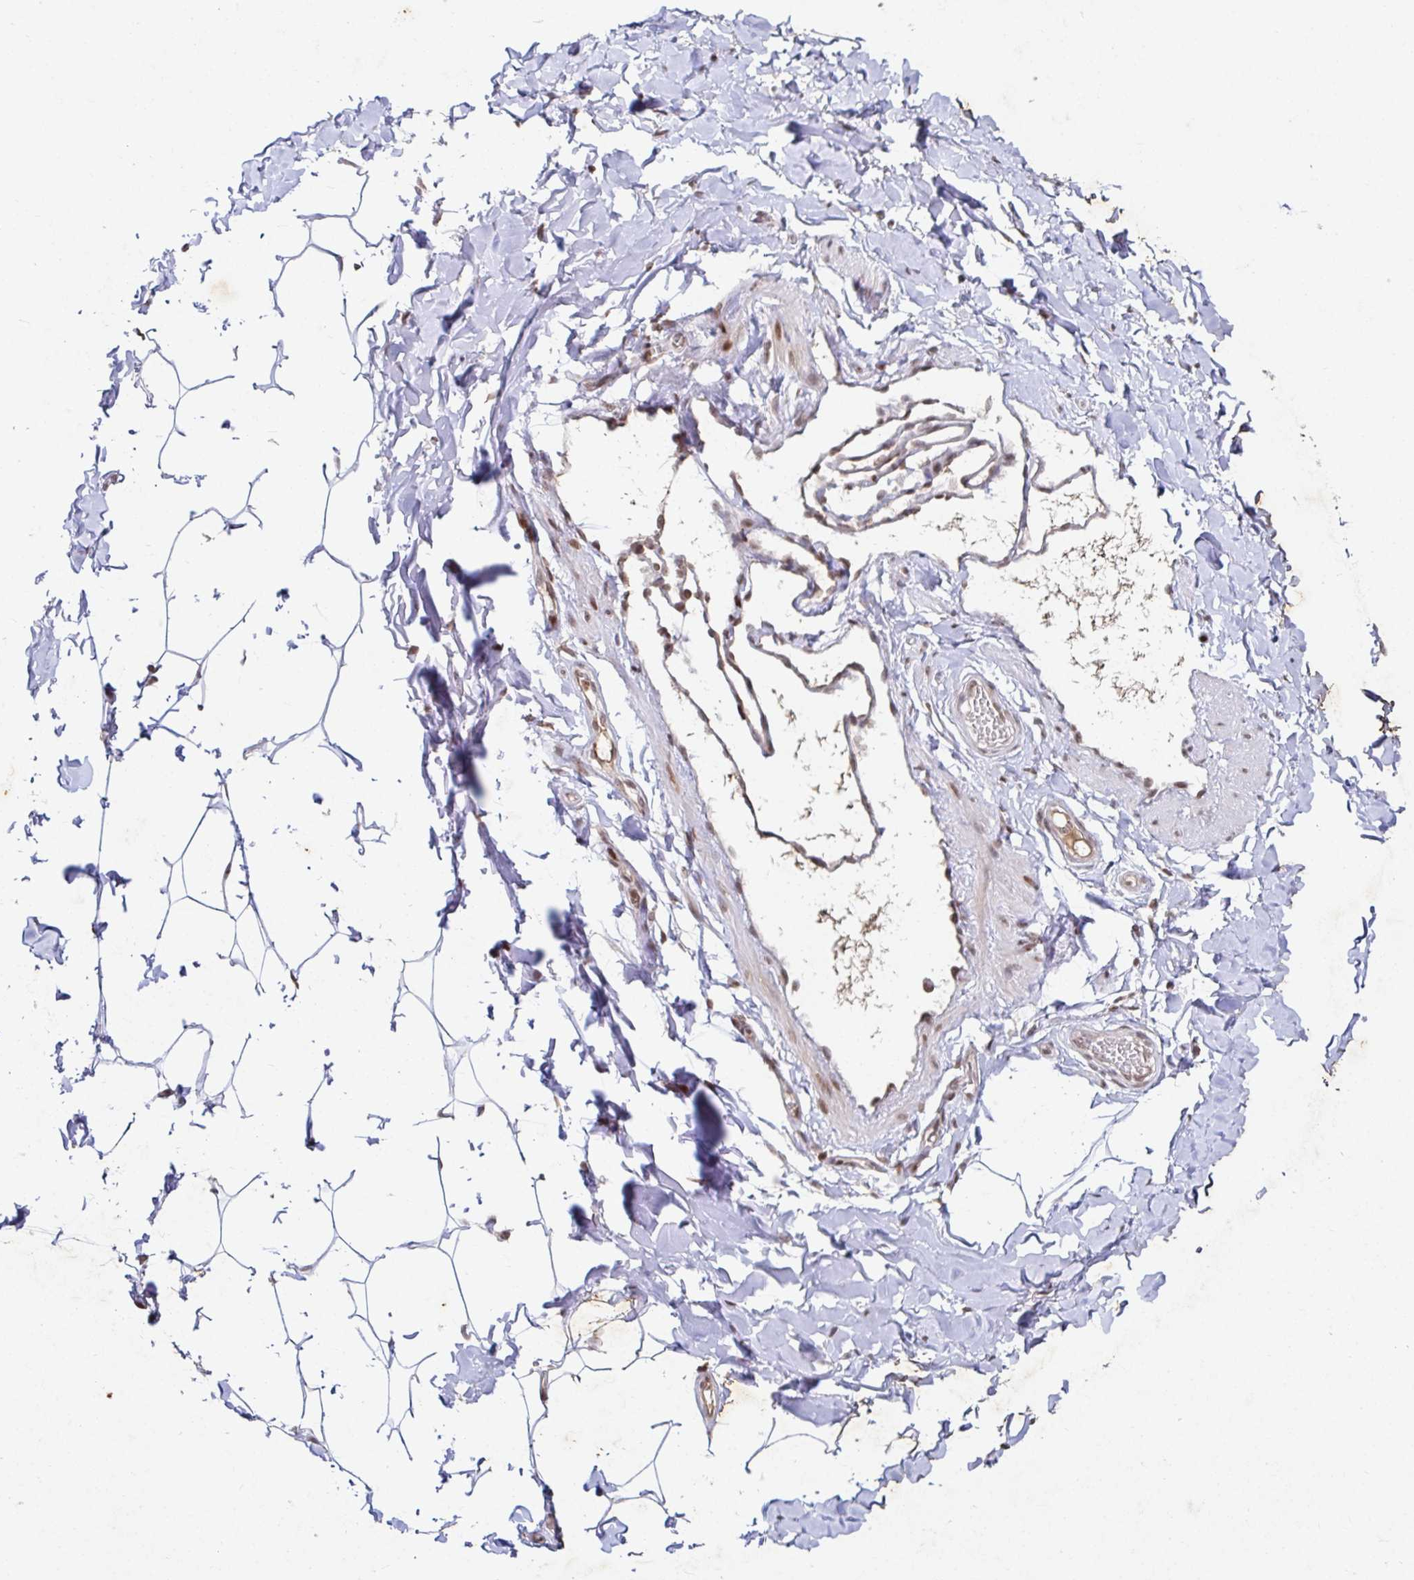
{"staining": {"intensity": "negative", "quantity": "none", "location": "none"}, "tissue": "adipose tissue", "cell_type": "Adipocytes", "image_type": "normal", "snomed": [{"axis": "morphology", "description": "Normal tissue, NOS"}, {"axis": "topography", "description": "Soft tissue"}, {"axis": "topography", "description": "Adipose tissue"}, {"axis": "topography", "description": "Vascular tissue"}, {"axis": "topography", "description": "Peripheral nerve tissue"}], "caption": "IHC of benign human adipose tissue displays no staining in adipocytes.", "gene": "C19orf53", "patient": {"sex": "male", "age": 29}}